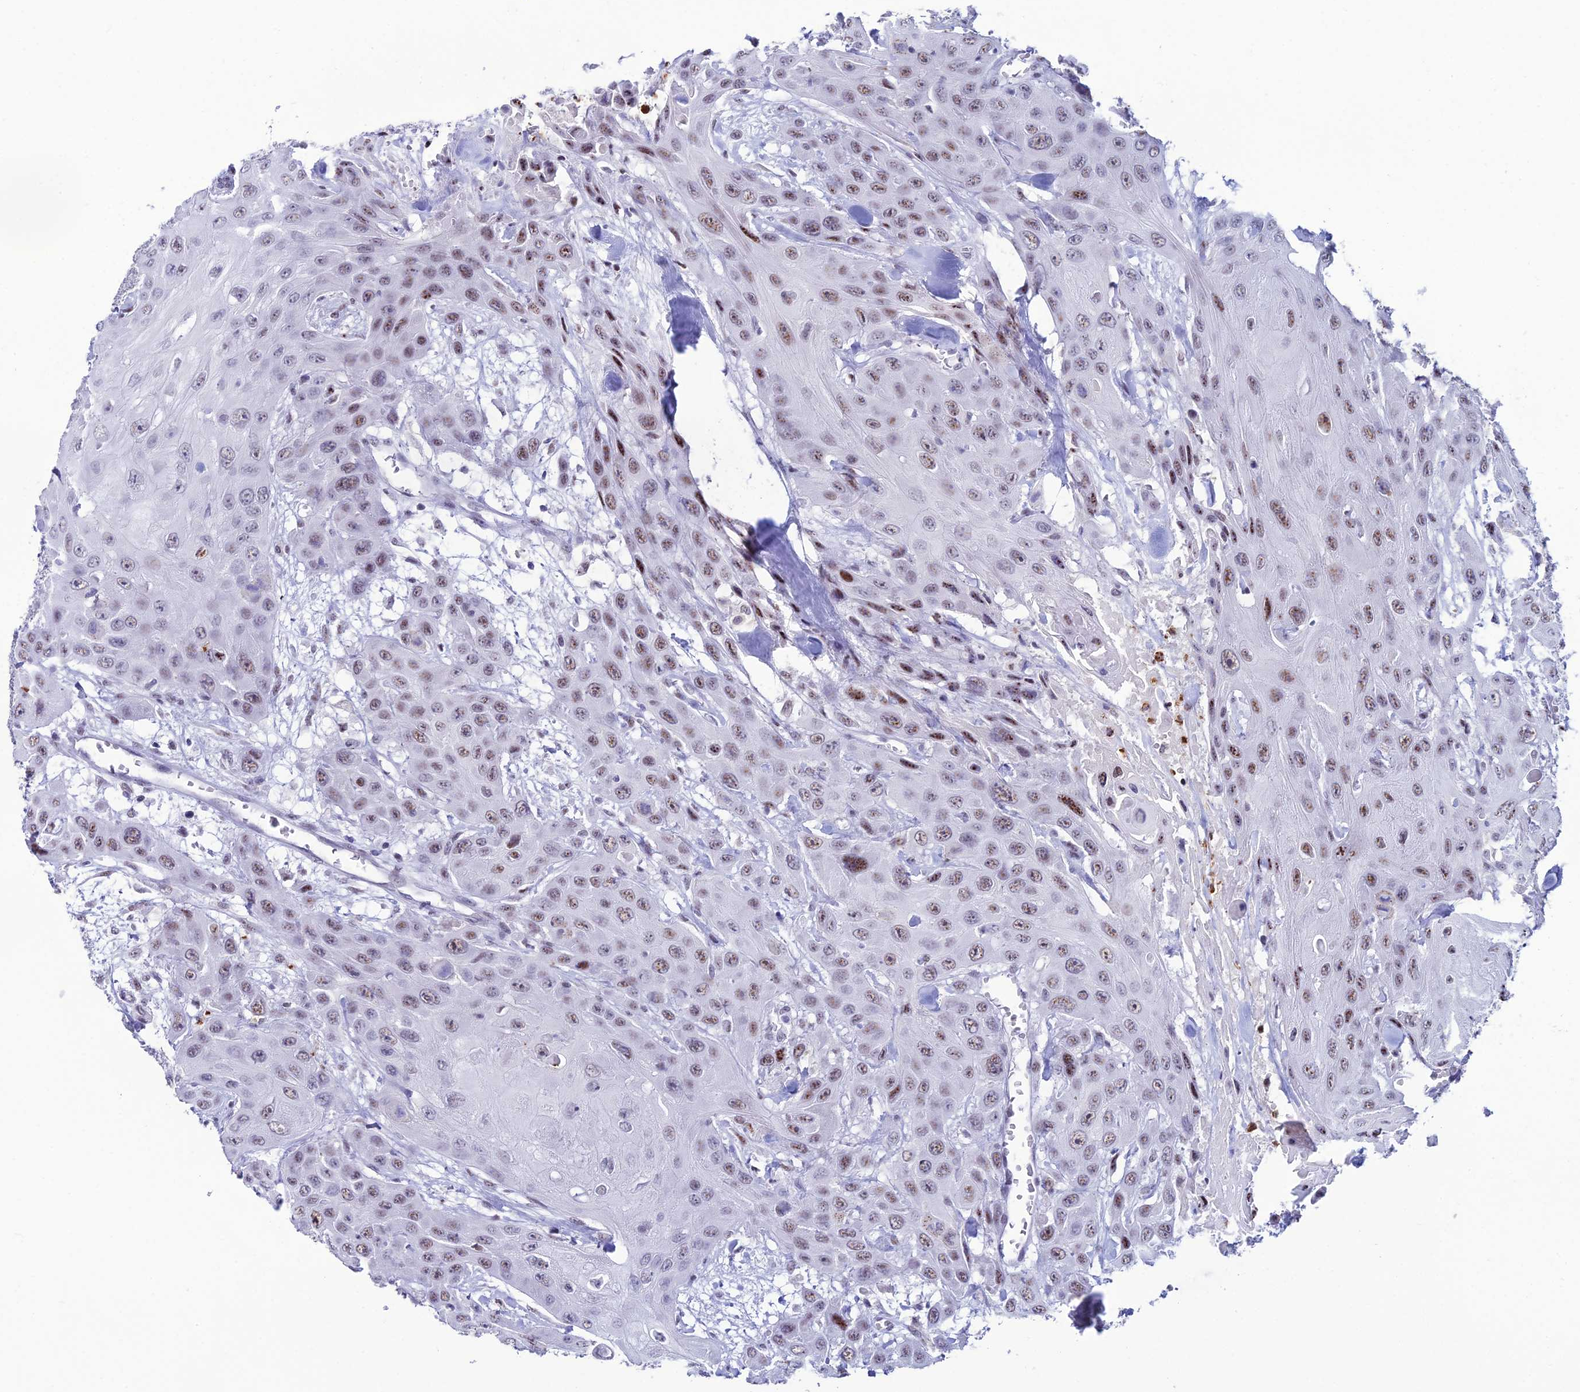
{"staining": {"intensity": "weak", "quantity": ">75%", "location": "nuclear"}, "tissue": "head and neck cancer", "cell_type": "Tumor cells", "image_type": "cancer", "snomed": [{"axis": "morphology", "description": "Squamous cell carcinoma, NOS"}, {"axis": "topography", "description": "Head-Neck"}], "caption": "This histopathology image demonstrates immunohistochemistry (IHC) staining of human head and neck cancer, with low weak nuclear staining in about >75% of tumor cells.", "gene": "MFSD2B", "patient": {"sex": "male", "age": 81}}